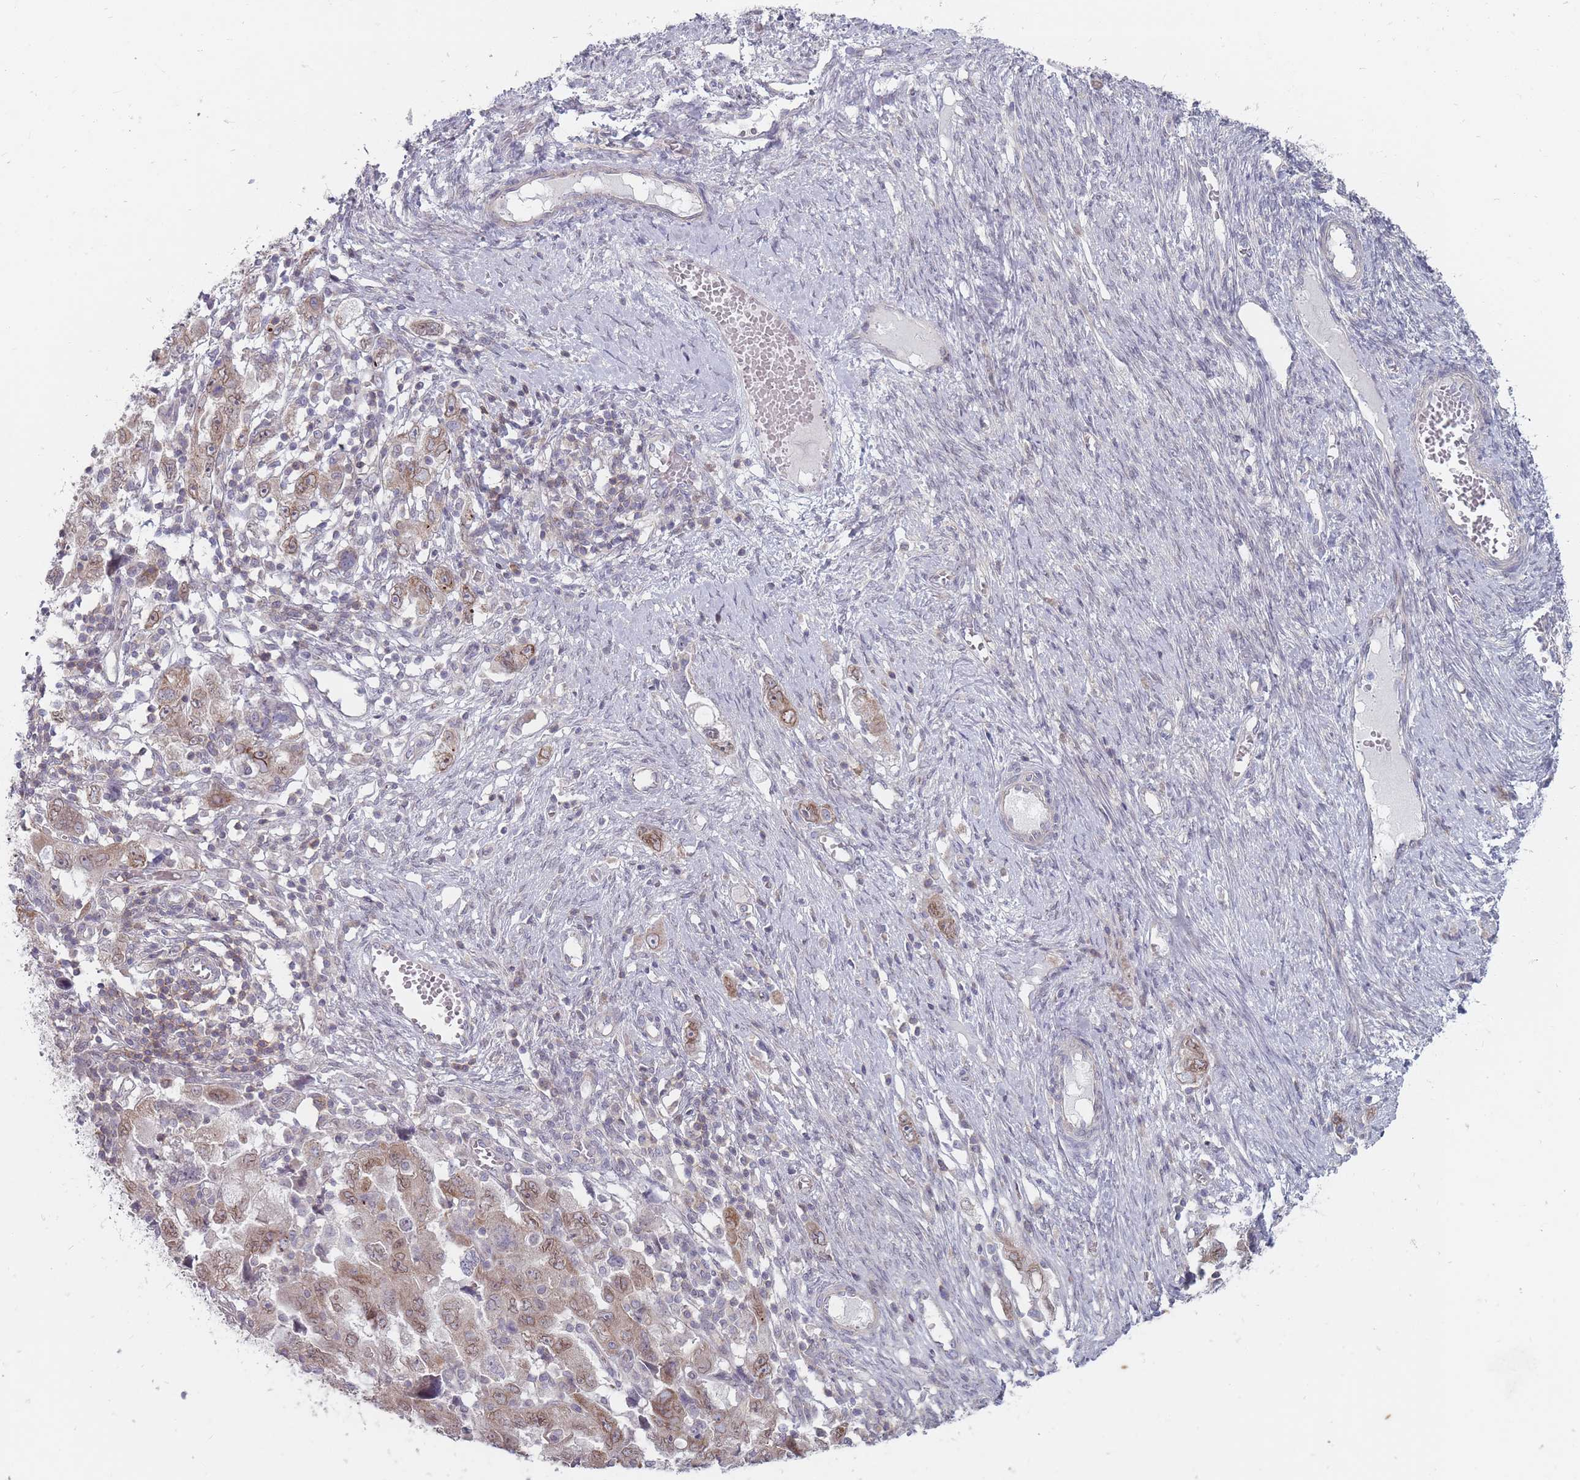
{"staining": {"intensity": "moderate", "quantity": ">75%", "location": "cytoplasmic/membranous"}, "tissue": "ovarian cancer", "cell_type": "Tumor cells", "image_type": "cancer", "snomed": [{"axis": "morphology", "description": "Carcinoma, NOS"}, {"axis": "morphology", "description": "Cystadenocarcinoma, serous, NOS"}, {"axis": "topography", "description": "Ovary"}], "caption": "Immunohistochemical staining of ovarian serous cystadenocarcinoma reveals moderate cytoplasmic/membranous protein expression in about >75% of tumor cells.", "gene": "PCDH12", "patient": {"sex": "female", "age": 69}}